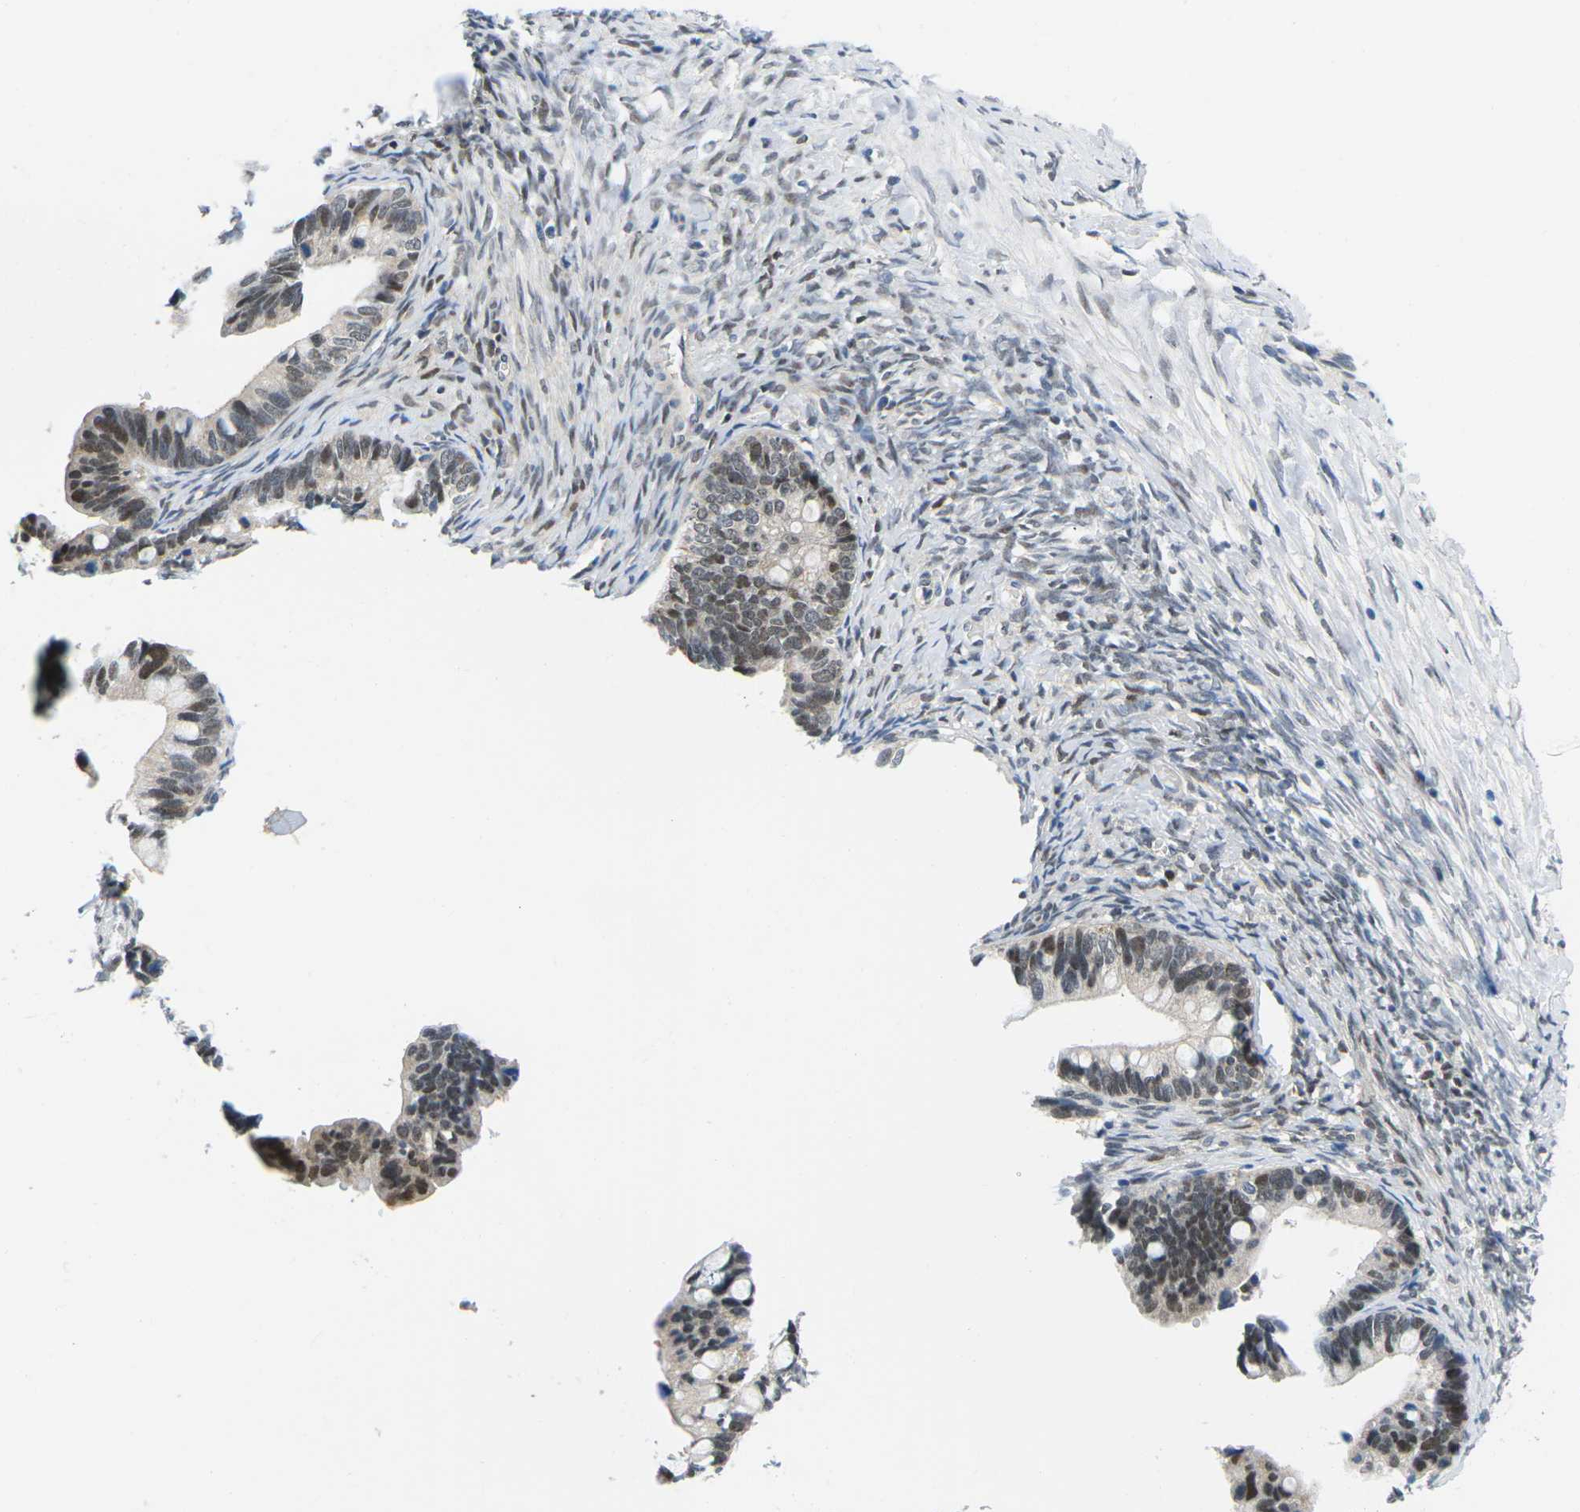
{"staining": {"intensity": "strong", "quantity": ">75%", "location": "nuclear"}, "tissue": "ovarian cancer", "cell_type": "Tumor cells", "image_type": "cancer", "snomed": [{"axis": "morphology", "description": "Cystadenocarcinoma, serous, NOS"}, {"axis": "topography", "description": "Ovary"}], "caption": "Ovarian serous cystadenocarcinoma stained with a protein marker demonstrates strong staining in tumor cells.", "gene": "UBA7", "patient": {"sex": "female", "age": 56}}